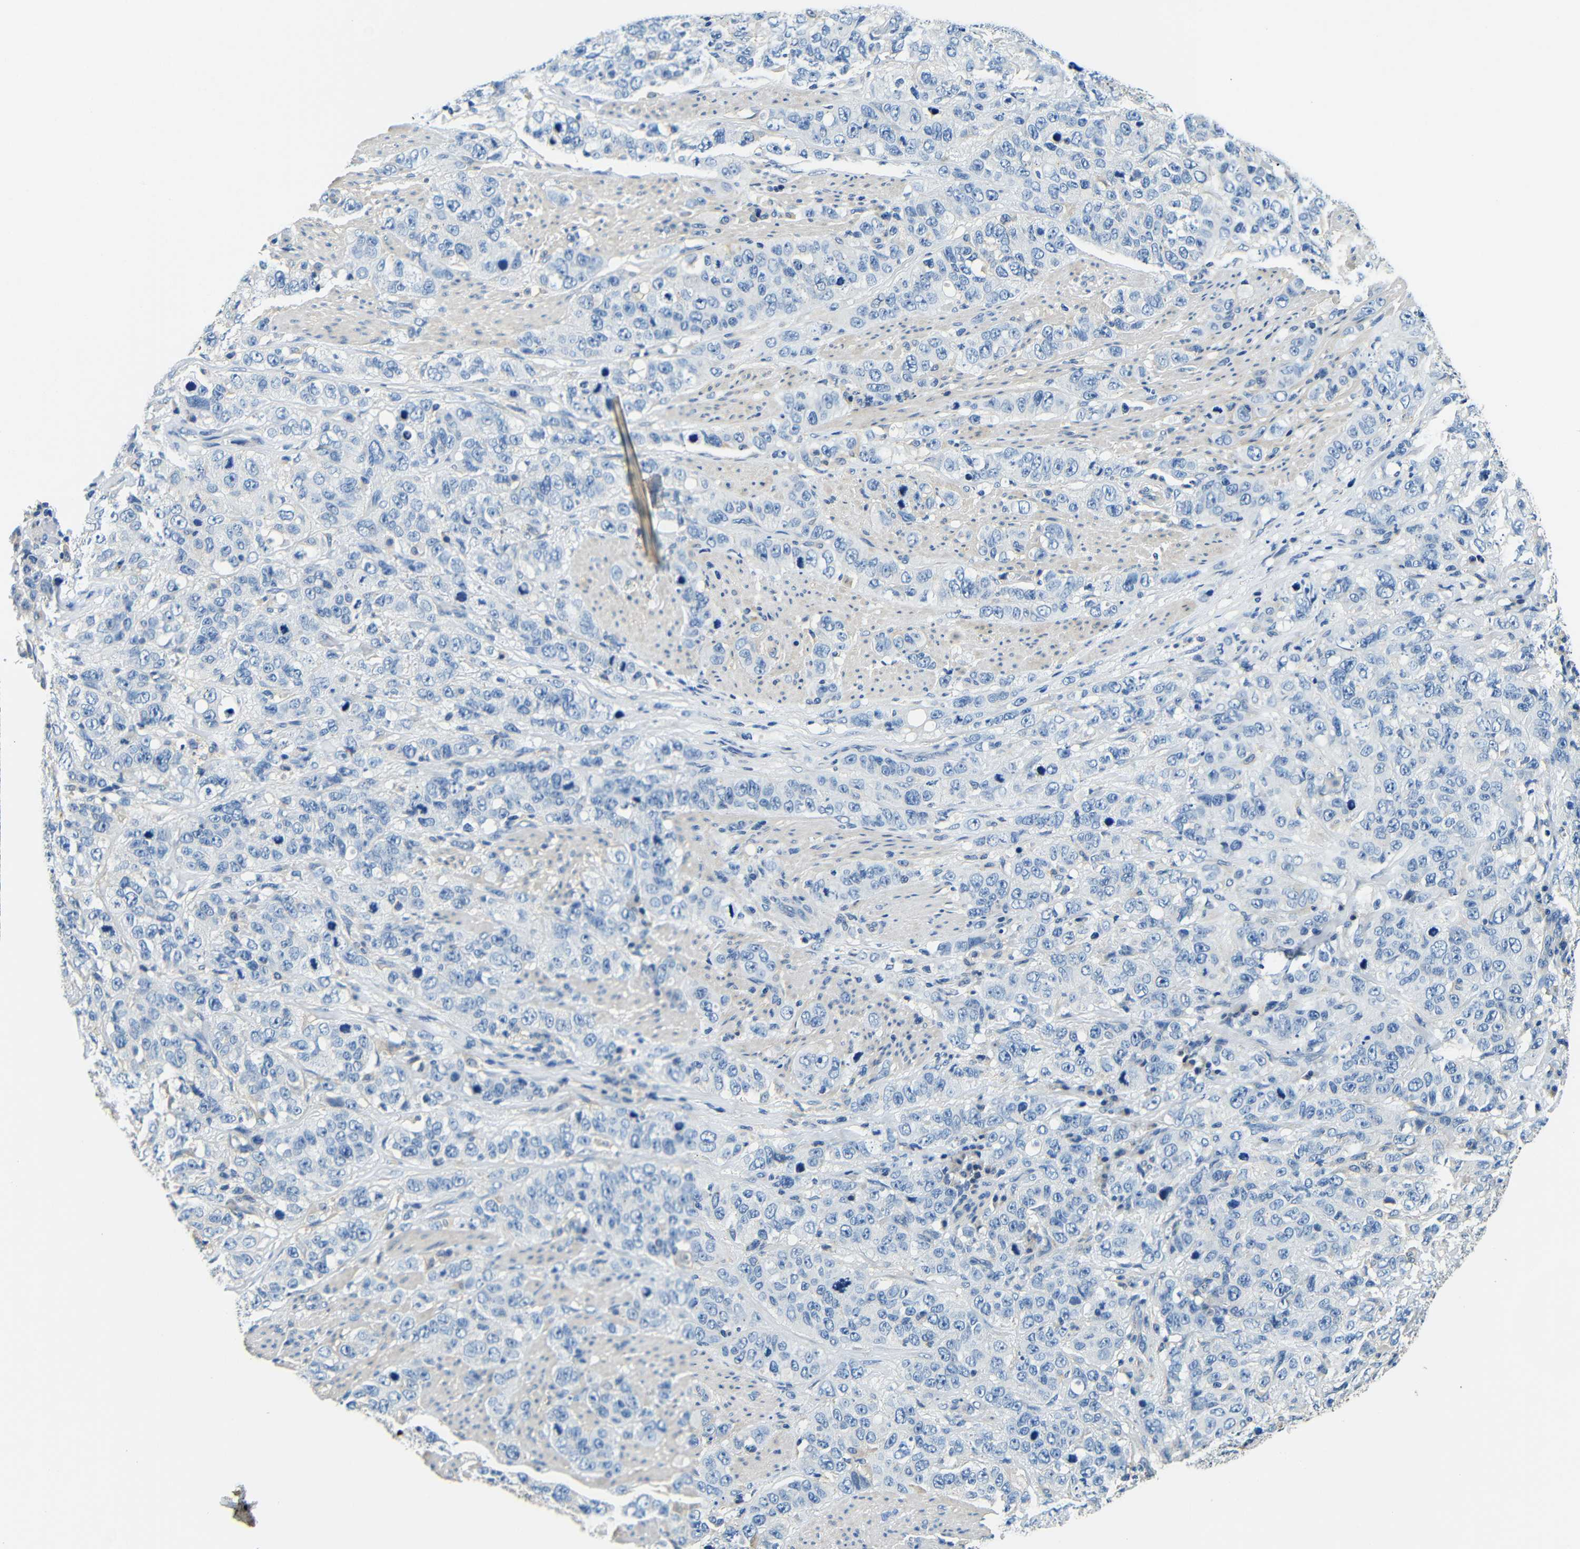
{"staining": {"intensity": "negative", "quantity": "none", "location": "none"}, "tissue": "stomach cancer", "cell_type": "Tumor cells", "image_type": "cancer", "snomed": [{"axis": "morphology", "description": "Adenocarcinoma, NOS"}, {"axis": "topography", "description": "Stomach"}], "caption": "Protein analysis of stomach cancer (adenocarcinoma) displays no significant positivity in tumor cells.", "gene": "FMO5", "patient": {"sex": "male", "age": 48}}